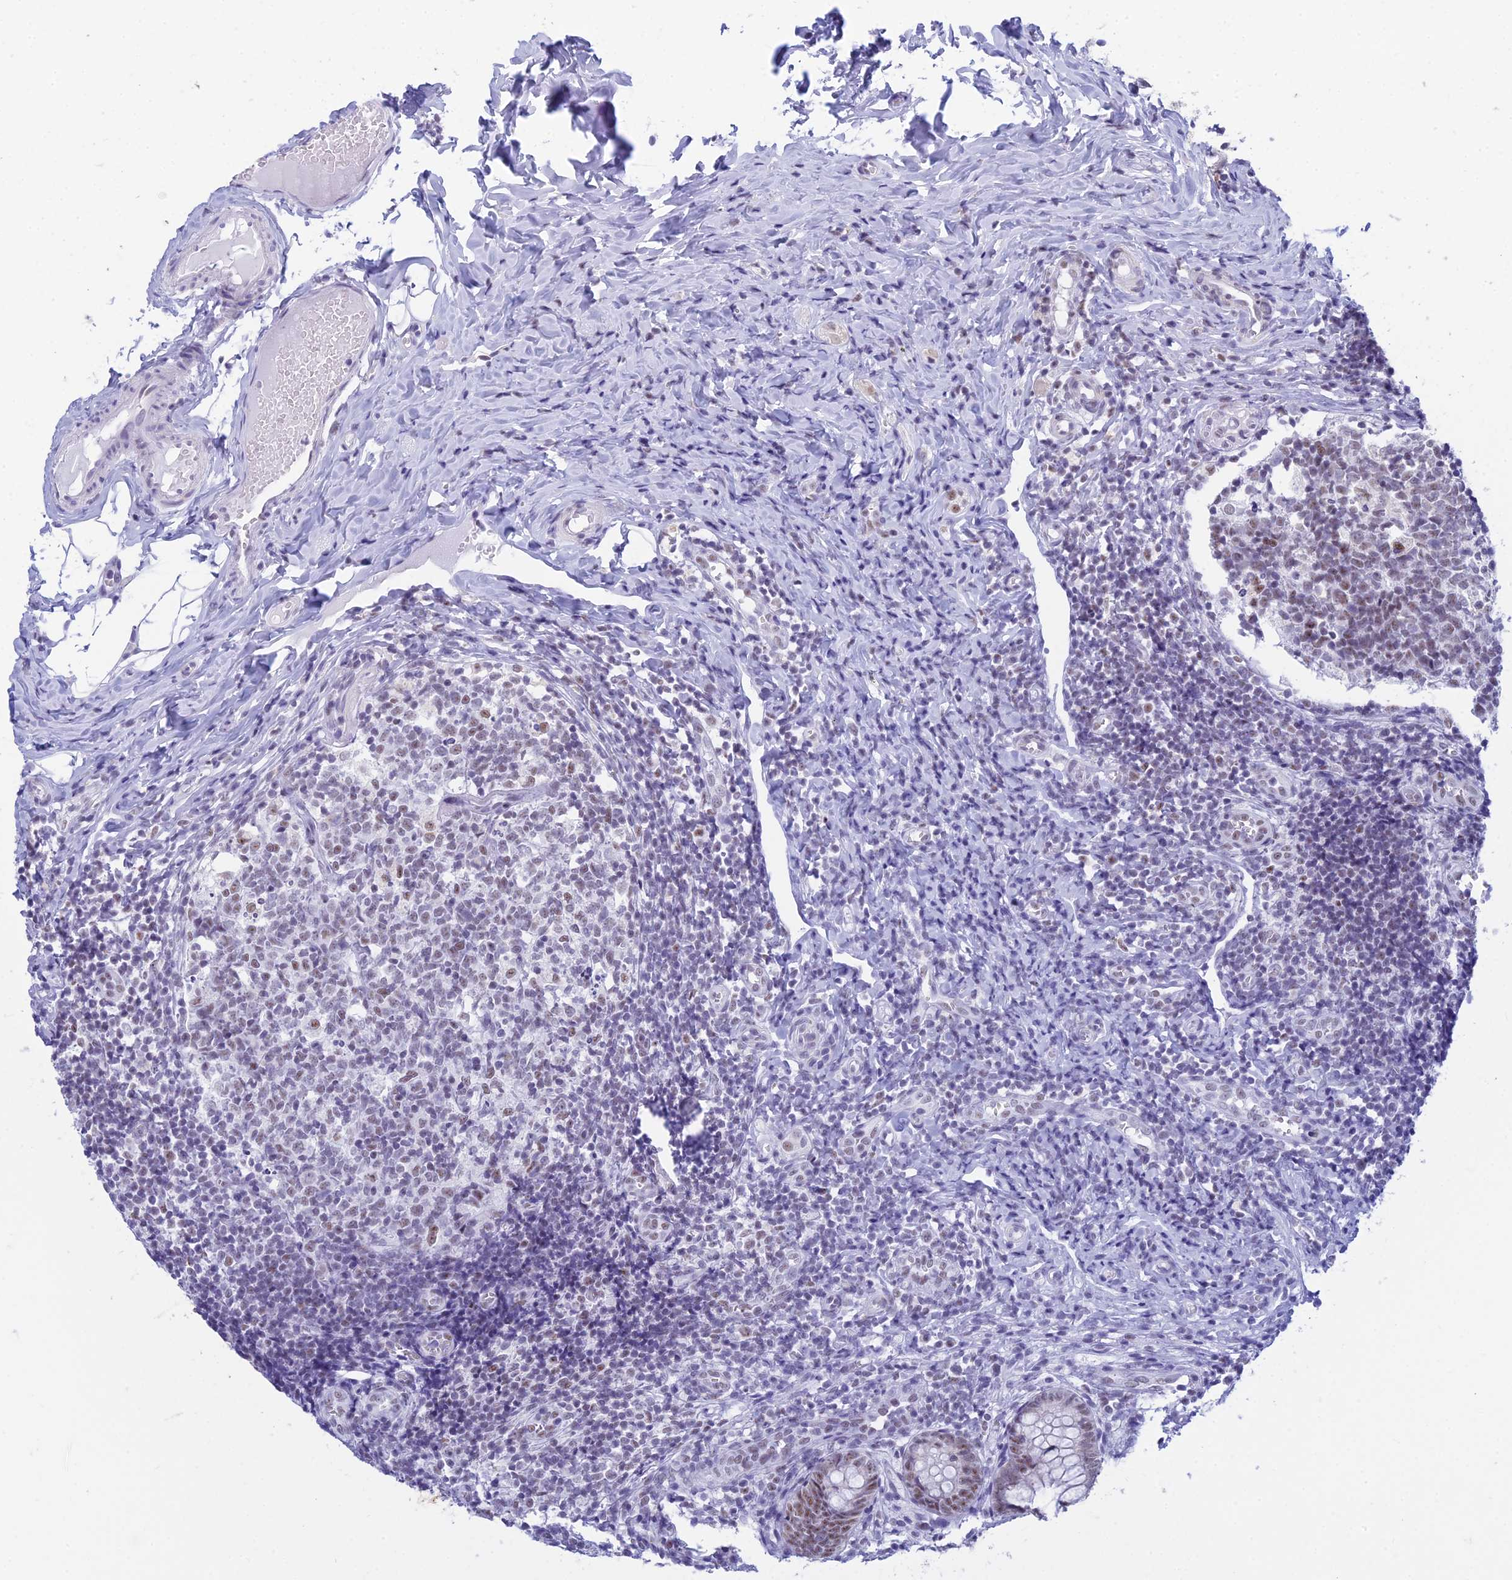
{"staining": {"intensity": "moderate", "quantity": ">75%", "location": "nuclear"}, "tissue": "appendix", "cell_type": "Glandular cells", "image_type": "normal", "snomed": [{"axis": "morphology", "description": "Normal tissue, NOS"}, {"axis": "topography", "description": "Appendix"}], "caption": "Protein staining of unremarkable appendix displays moderate nuclear positivity in approximately >75% of glandular cells.", "gene": "KLF14", "patient": {"sex": "male", "age": 8}}